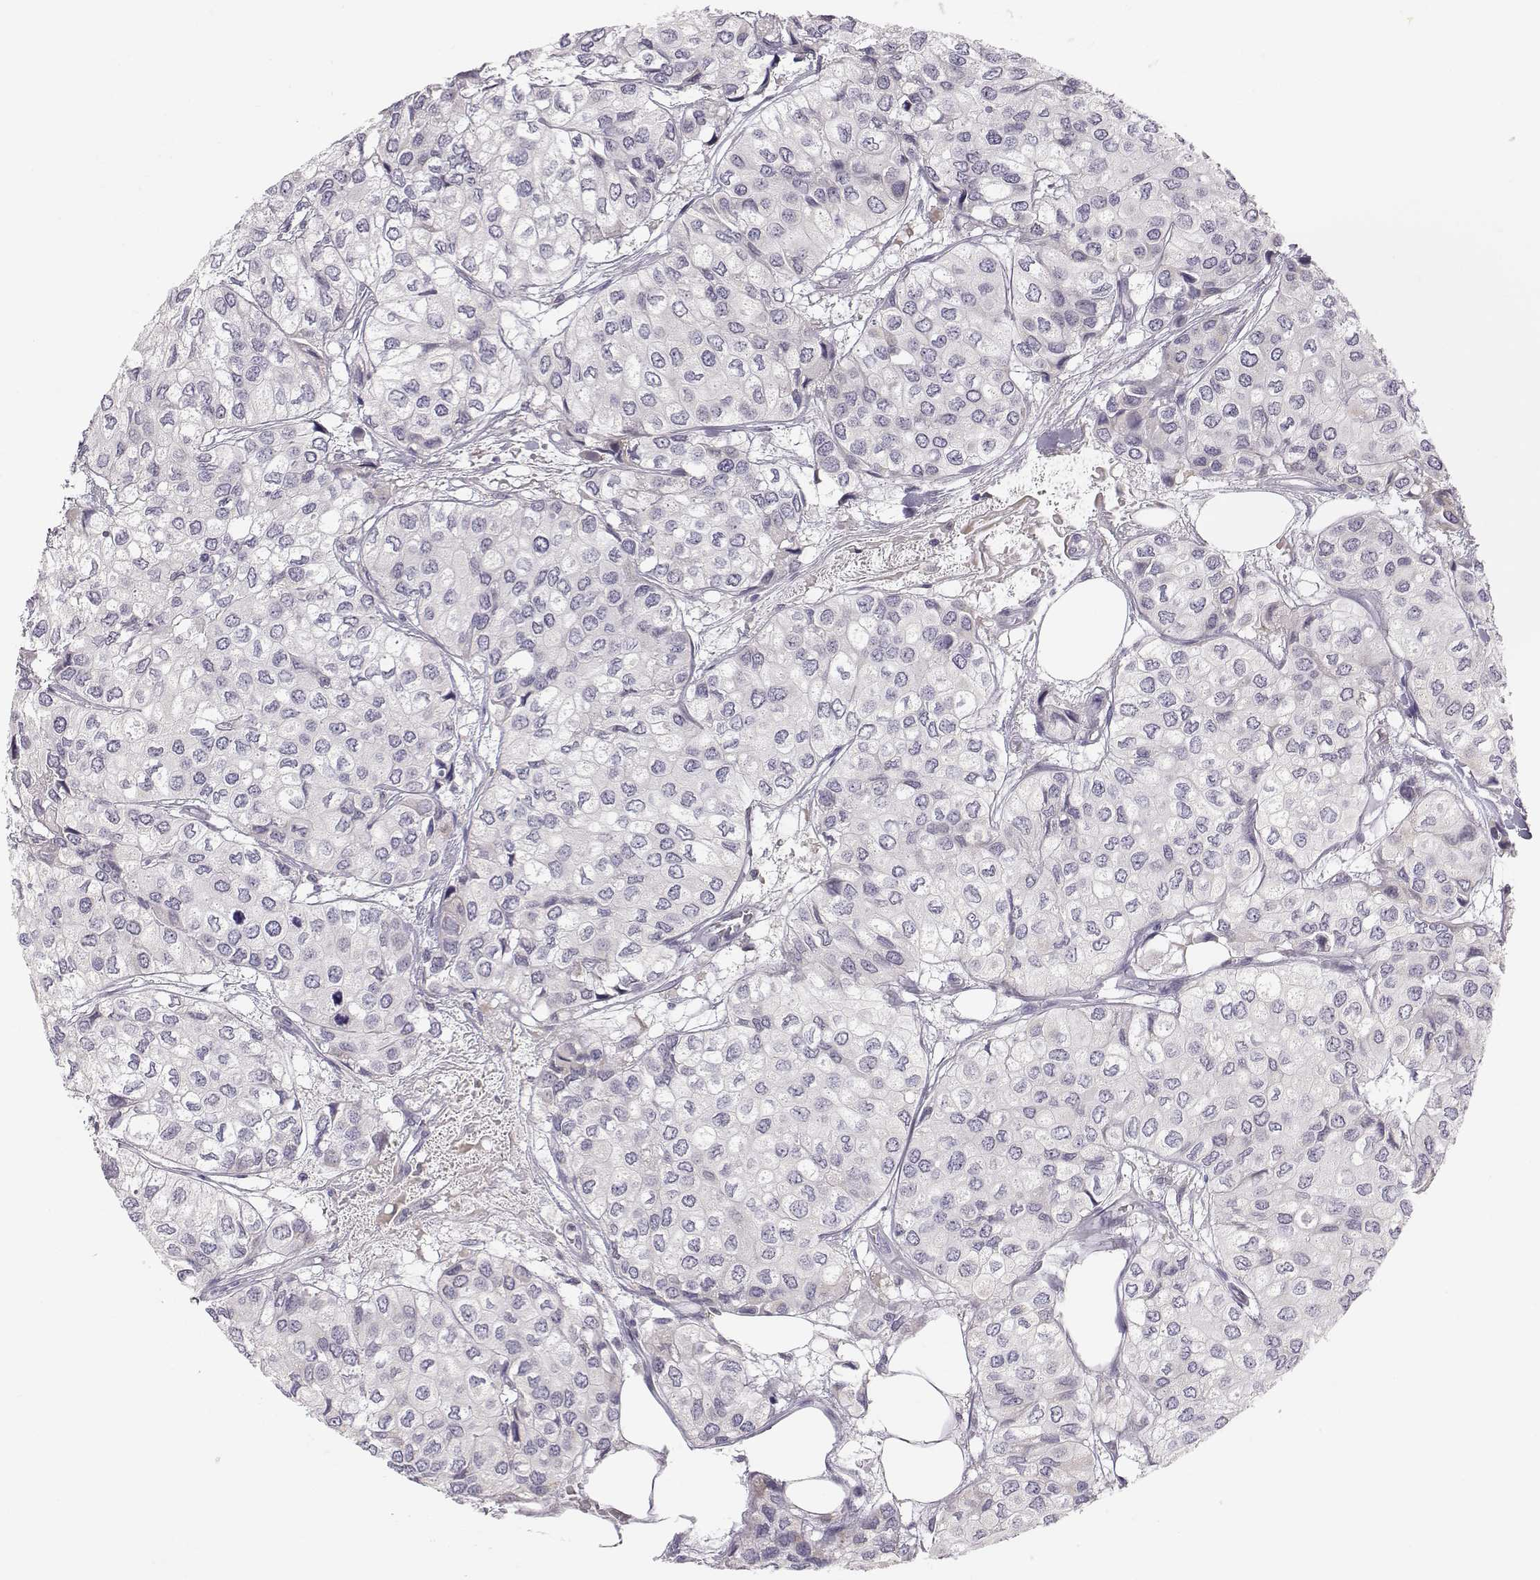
{"staining": {"intensity": "negative", "quantity": "none", "location": "none"}, "tissue": "urothelial cancer", "cell_type": "Tumor cells", "image_type": "cancer", "snomed": [{"axis": "morphology", "description": "Urothelial carcinoma, High grade"}, {"axis": "topography", "description": "Urinary bladder"}], "caption": "There is no significant positivity in tumor cells of urothelial cancer.", "gene": "ACSL6", "patient": {"sex": "male", "age": 73}}